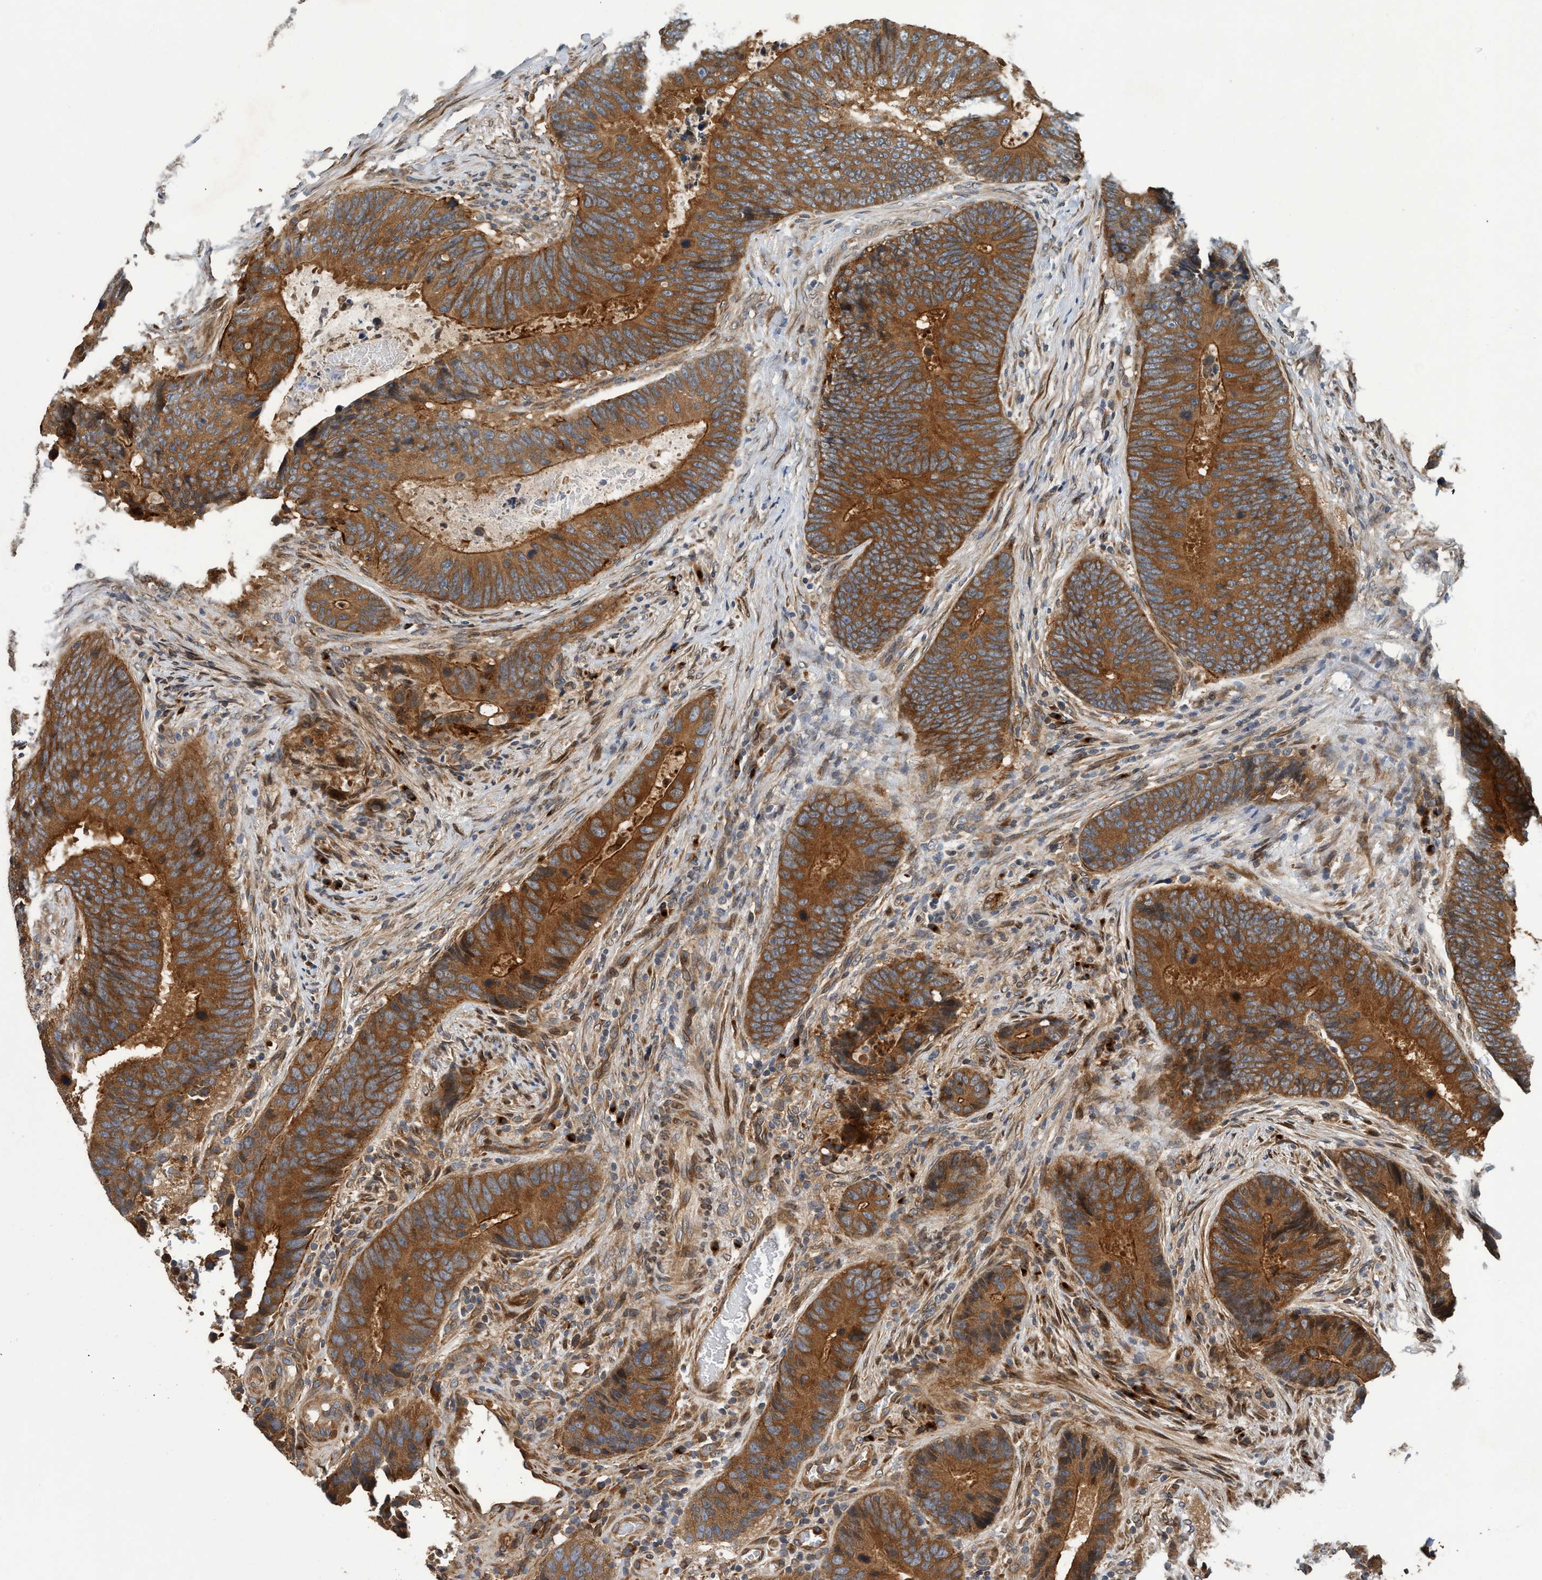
{"staining": {"intensity": "strong", "quantity": ">75%", "location": "cytoplasmic/membranous"}, "tissue": "colorectal cancer", "cell_type": "Tumor cells", "image_type": "cancer", "snomed": [{"axis": "morphology", "description": "Adenocarcinoma, NOS"}, {"axis": "topography", "description": "Colon"}], "caption": "Immunohistochemical staining of adenocarcinoma (colorectal) reveals high levels of strong cytoplasmic/membranous positivity in approximately >75% of tumor cells.", "gene": "MACC1", "patient": {"sex": "male", "age": 56}}